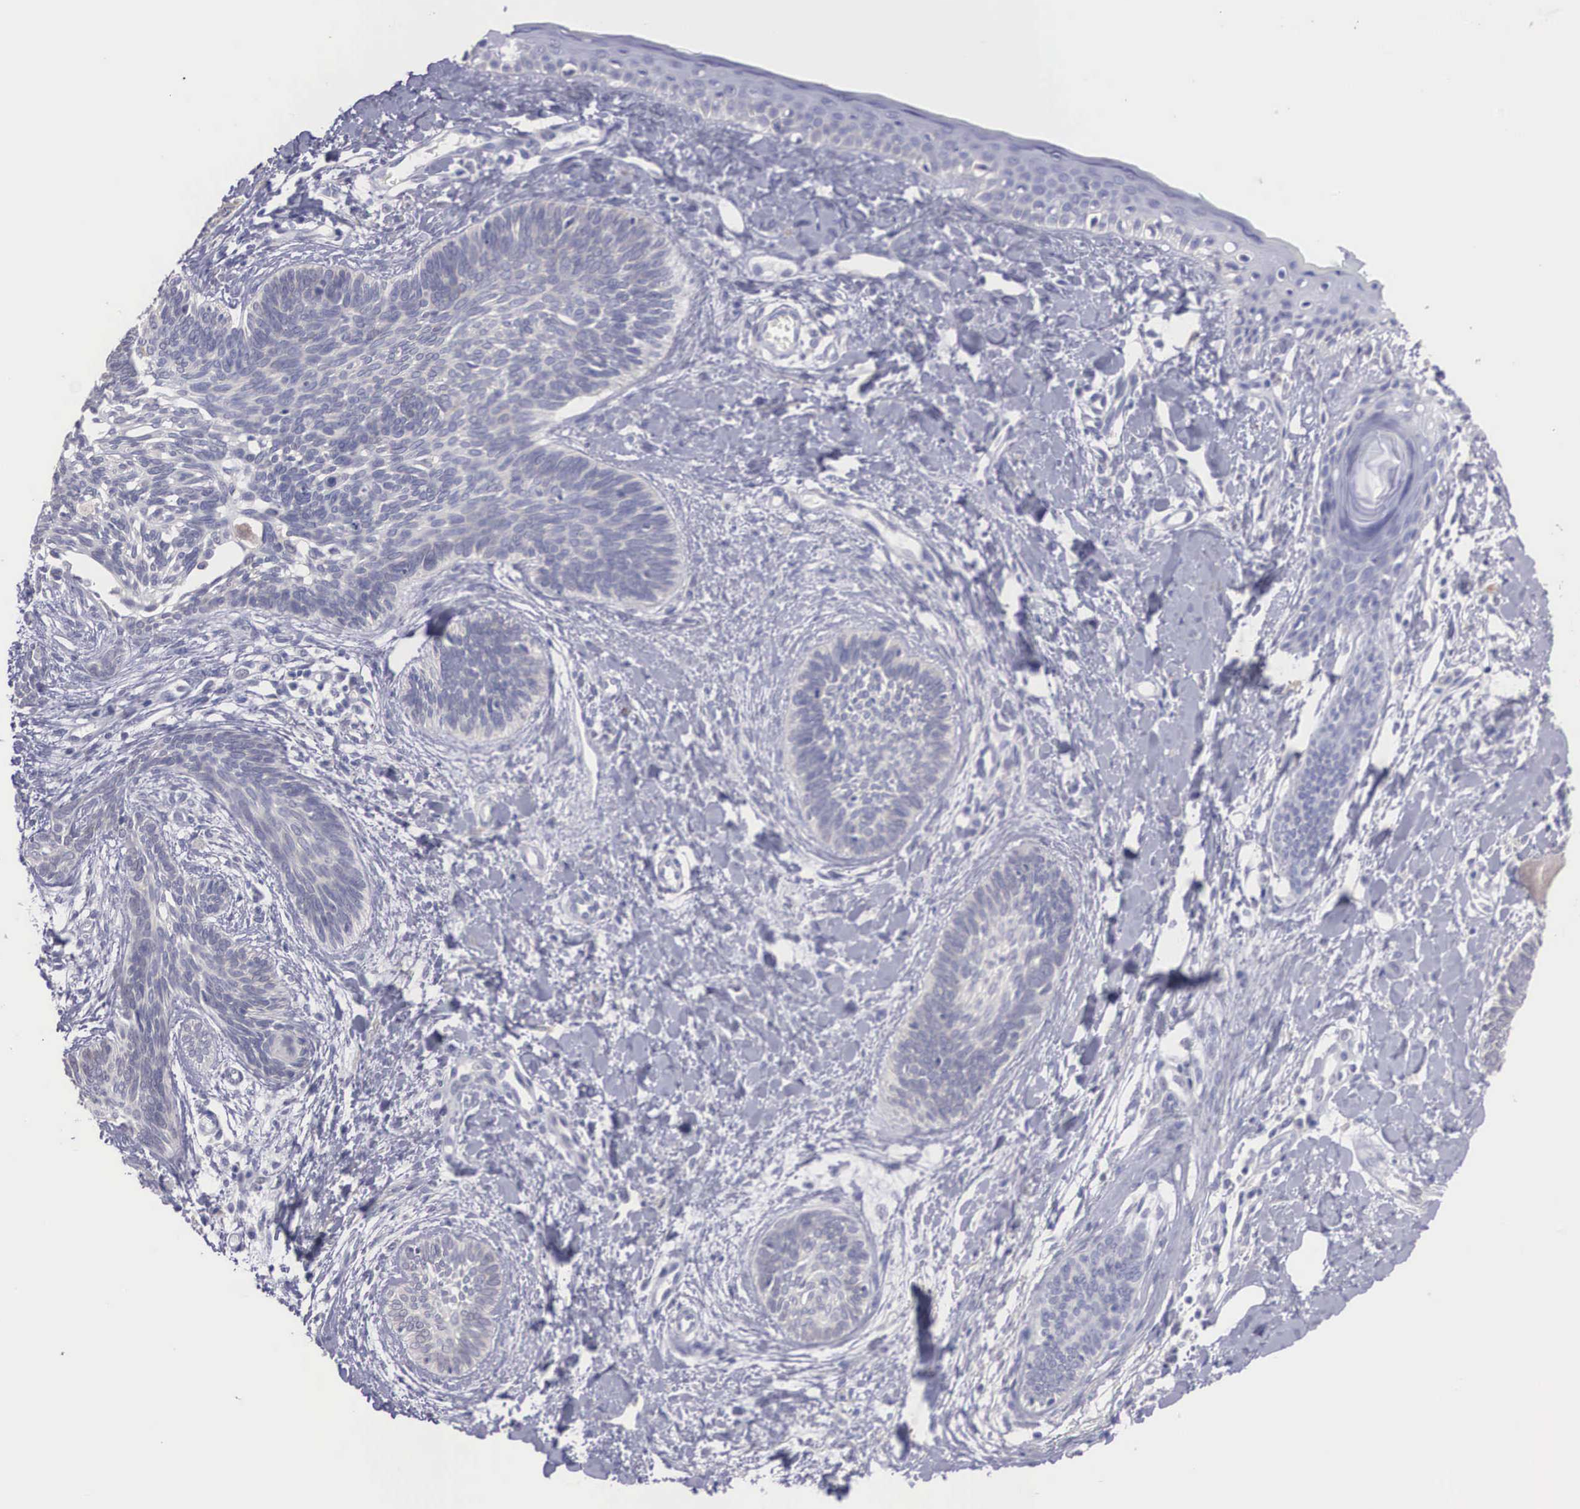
{"staining": {"intensity": "negative", "quantity": "none", "location": "none"}, "tissue": "skin cancer", "cell_type": "Tumor cells", "image_type": "cancer", "snomed": [{"axis": "morphology", "description": "Basal cell carcinoma"}, {"axis": "topography", "description": "Skin"}], "caption": "This micrograph is of skin cancer (basal cell carcinoma) stained with immunohistochemistry (IHC) to label a protein in brown with the nuclei are counter-stained blue. There is no positivity in tumor cells.", "gene": "REPS2", "patient": {"sex": "female", "age": 81}}